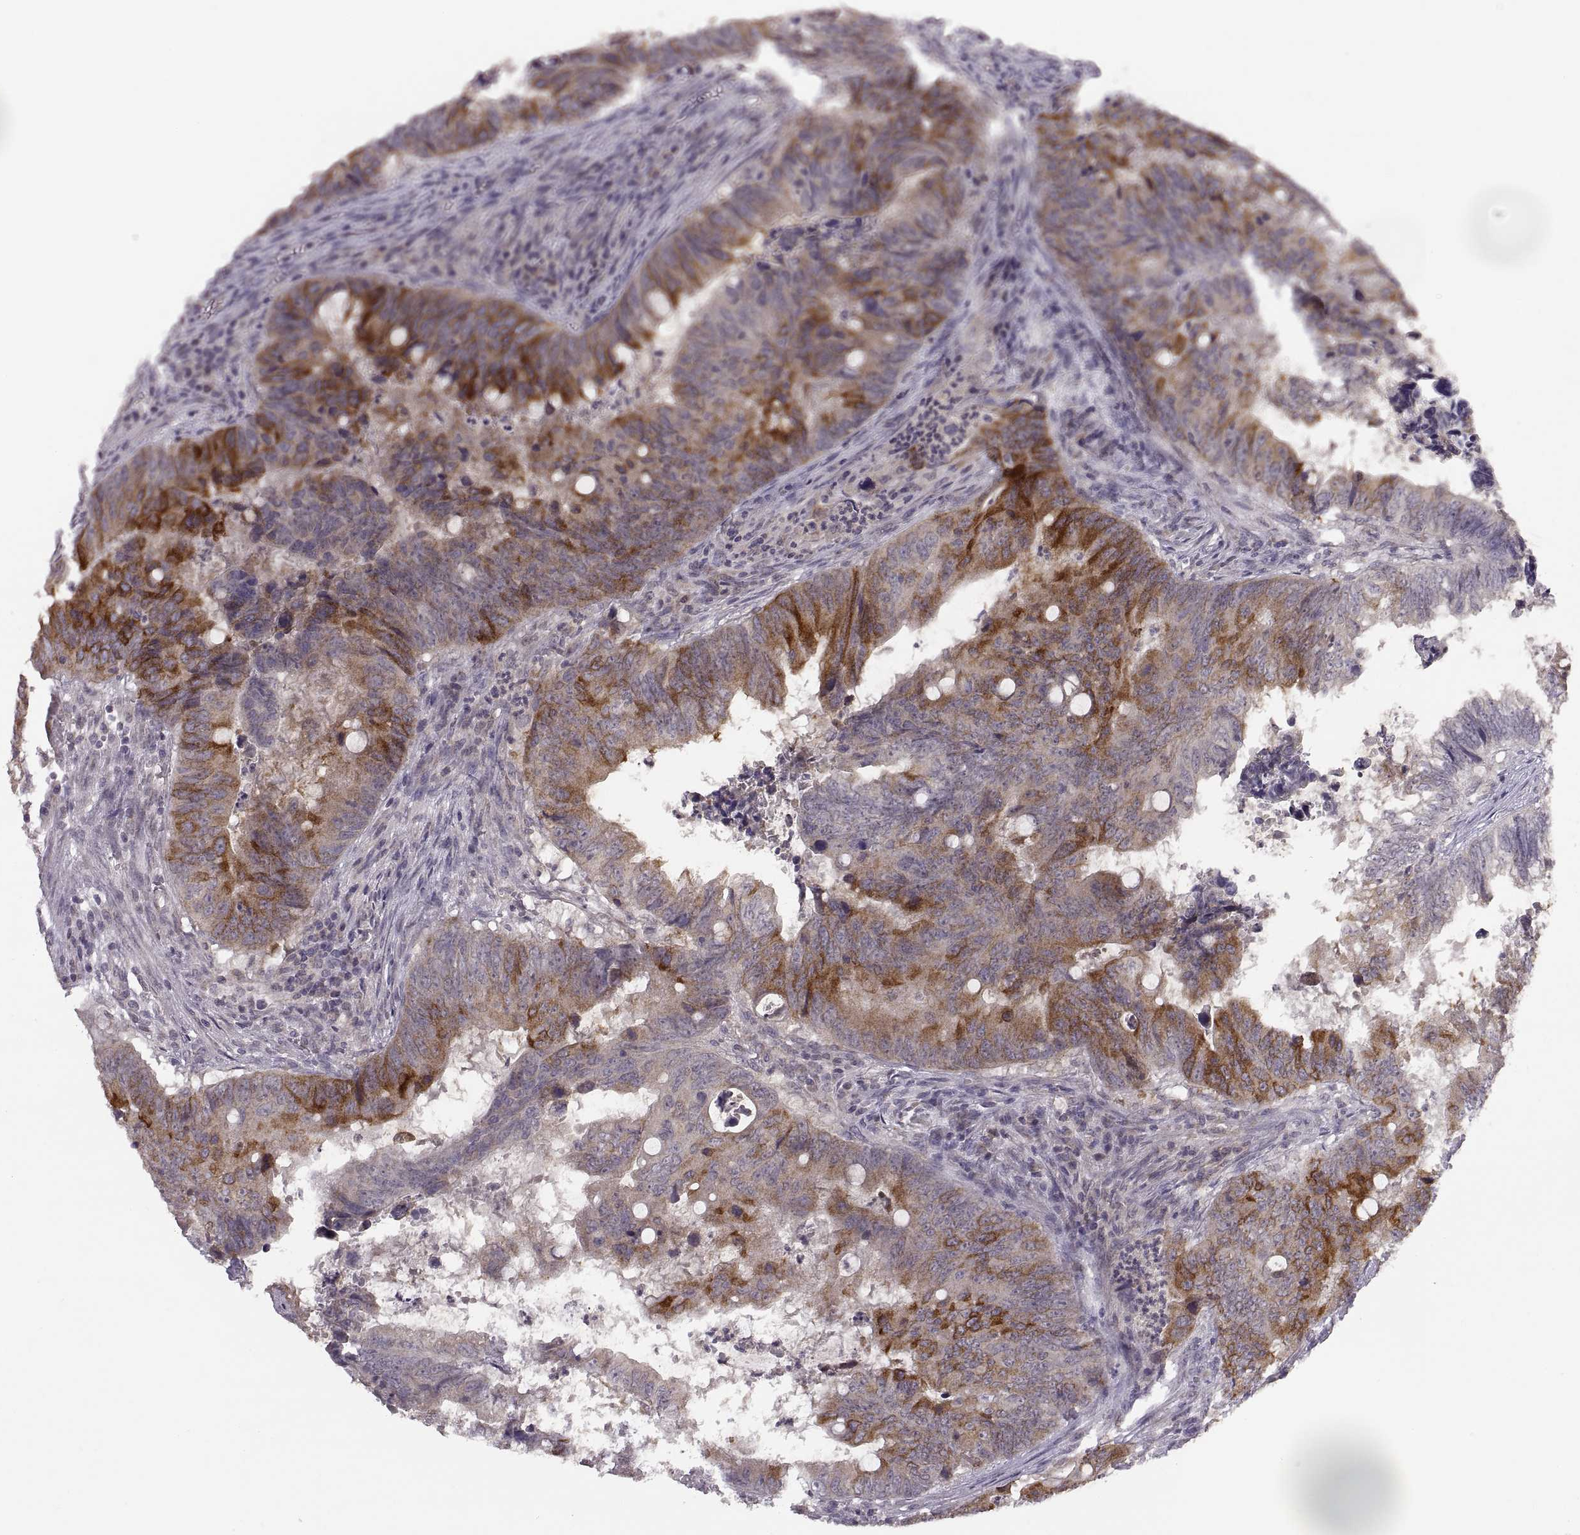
{"staining": {"intensity": "strong", "quantity": "25%-75%", "location": "cytoplasmic/membranous"}, "tissue": "colorectal cancer", "cell_type": "Tumor cells", "image_type": "cancer", "snomed": [{"axis": "morphology", "description": "Adenocarcinoma, NOS"}, {"axis": "topography", "description": "Colon"}], "caption": "High-magnification brightfield microscopy of colorectal cancer (adenocarcinoma) stained with DAB (3,3'-diaminobenzidine) (brown) and counterstained with hematoxylin (blue). tumor cells exhibit strong cytoplasmic/membranous positivity is appreciated in about25%-75% of cells.", "gene": "HMGCR", "patient": {"sex": "female", "age": 82}}